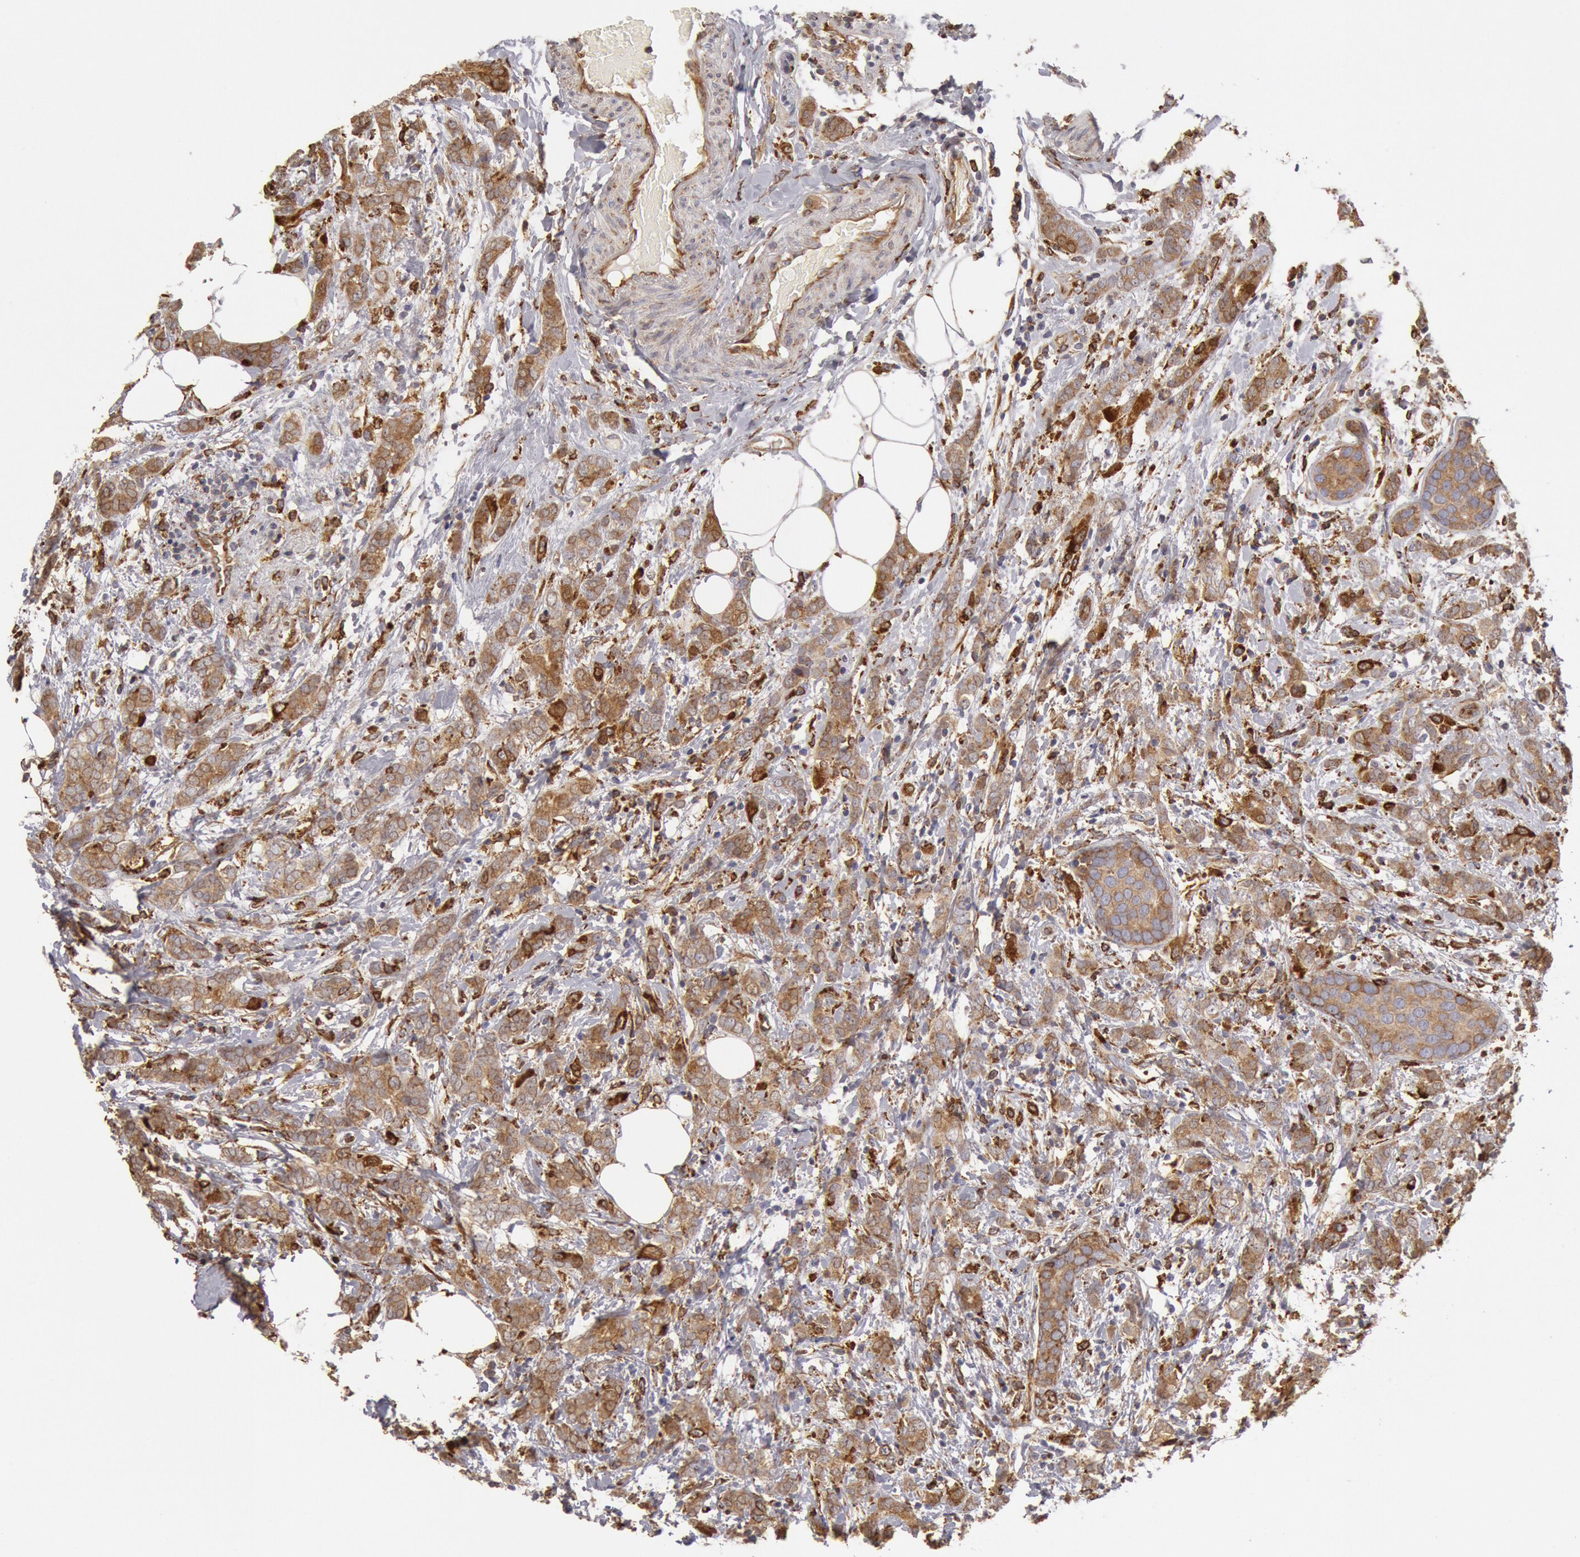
{"staining": {"intensity": "moderate", "quantity": ">75%", "location": "cytoplasmic/membranous"}, "tissue": "breast cancer", "cell_type": "Tumor cells", "image_type": "cancer", "snomed": [{"axis": "morphology", "description": "Duct carcinoma"}, {"axis": "topography", "description": "Breast"}], "caption": "Immunohistochemical staining of breast intraductal carcinoma displays moderate cytoplasmic/membranous protein positivity in about >75% of tumor cells. The staining is performed using DAB (3,3'-diaminobenzidine) brown chromogen to label protein expression. The nuclei are counter-stained blue using hematoxylin.", "gene": "ERP44", "patient": {"sex": "female", "age": 53}}